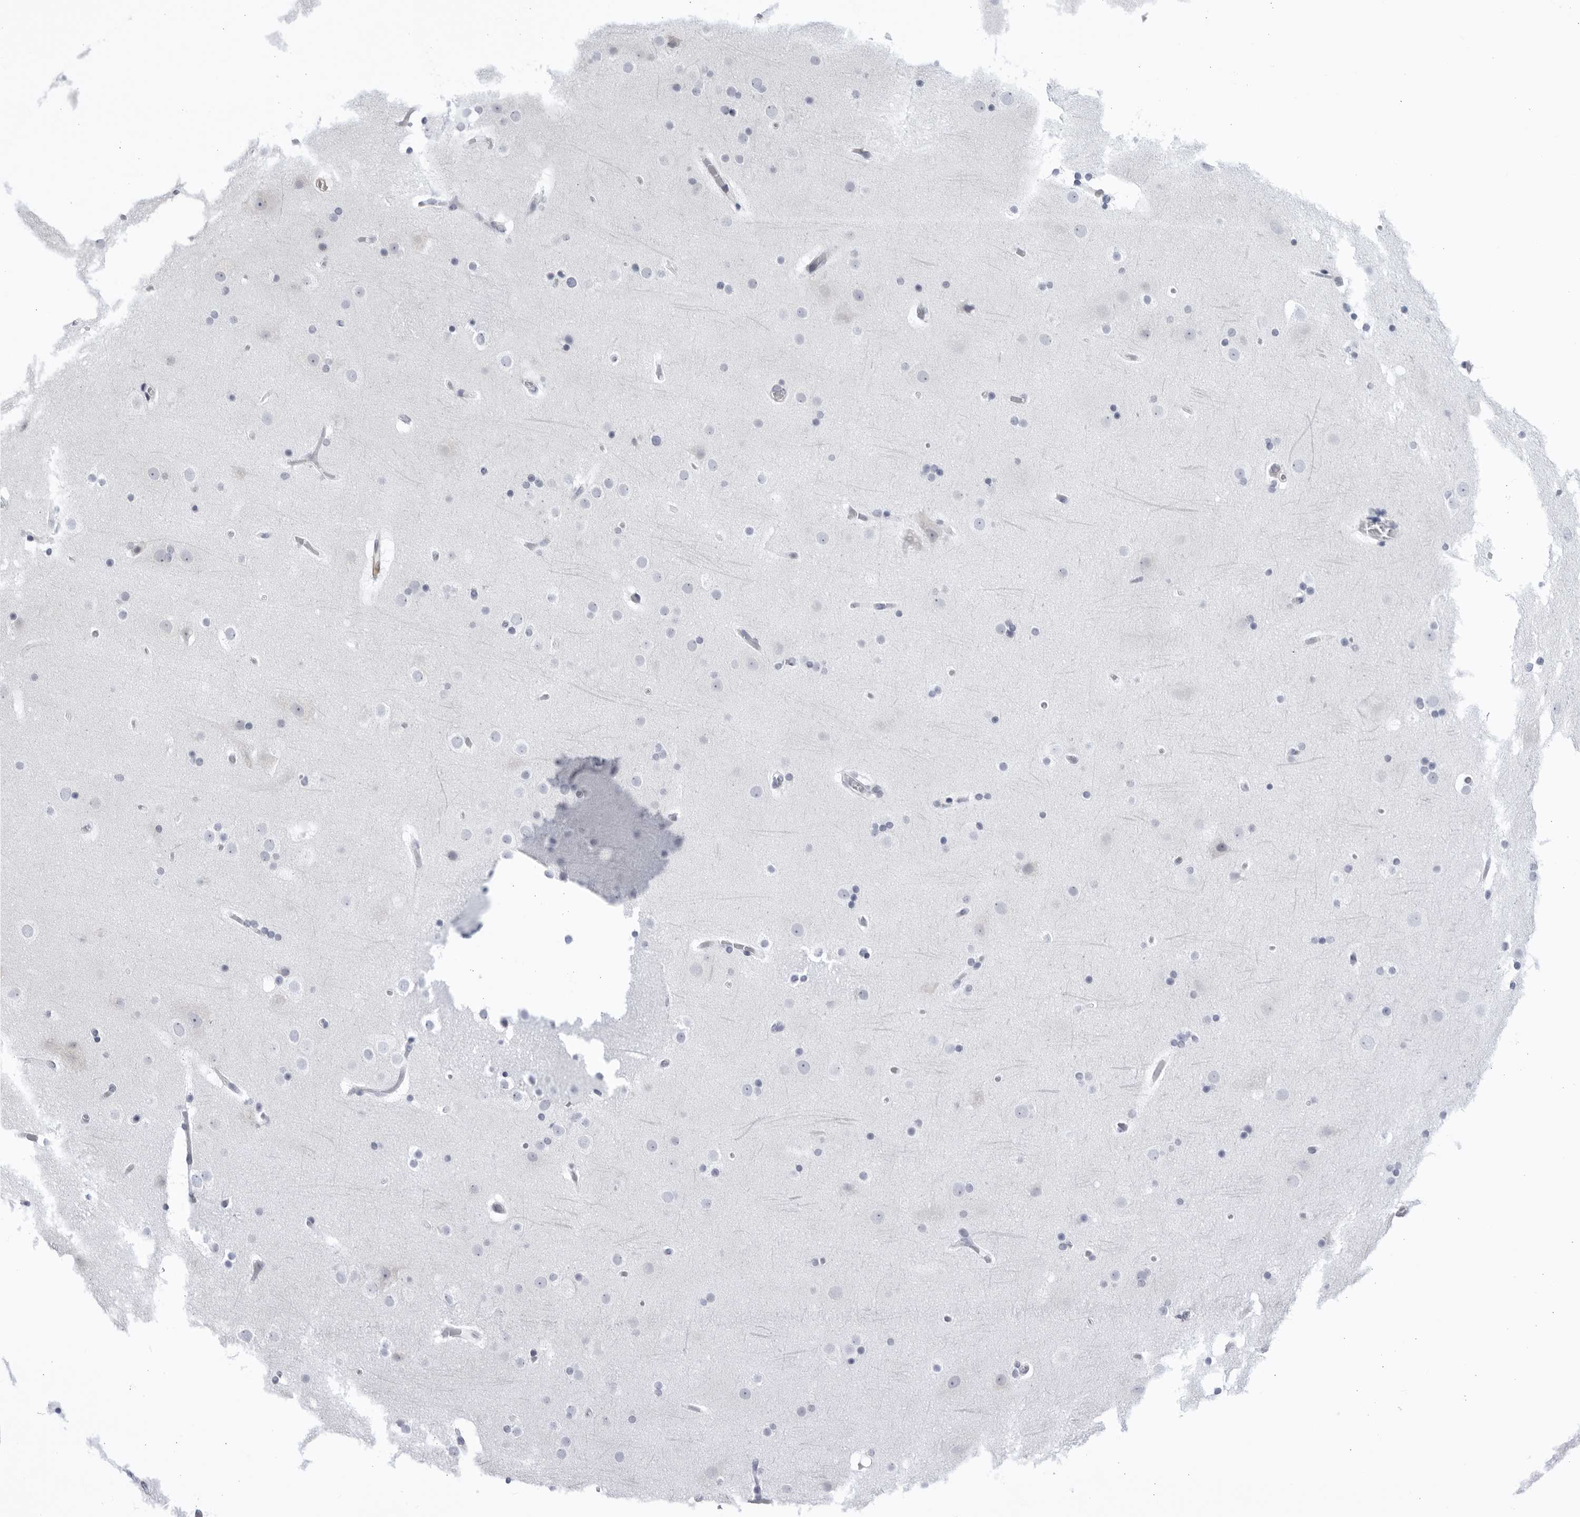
{"staining": {"intensity": "negative", "quantity": "none", "location": "none"}, "tissue": "cerebral cortex", "cell_type": "Endothelial cells", "image_type": "normal", "snomed": [{"axis": "morphology", "description": "Normal tissue, NOS"}, {"axis": "topography", "description": "Cerebral cortex"}], "caption": "DAB immunohistochemical staining of unremarkable cerebral cortex displays no significant expression in endothelial cells.", "gene": "CCDC181", "patient": {"sex": "male", "age": 57}}